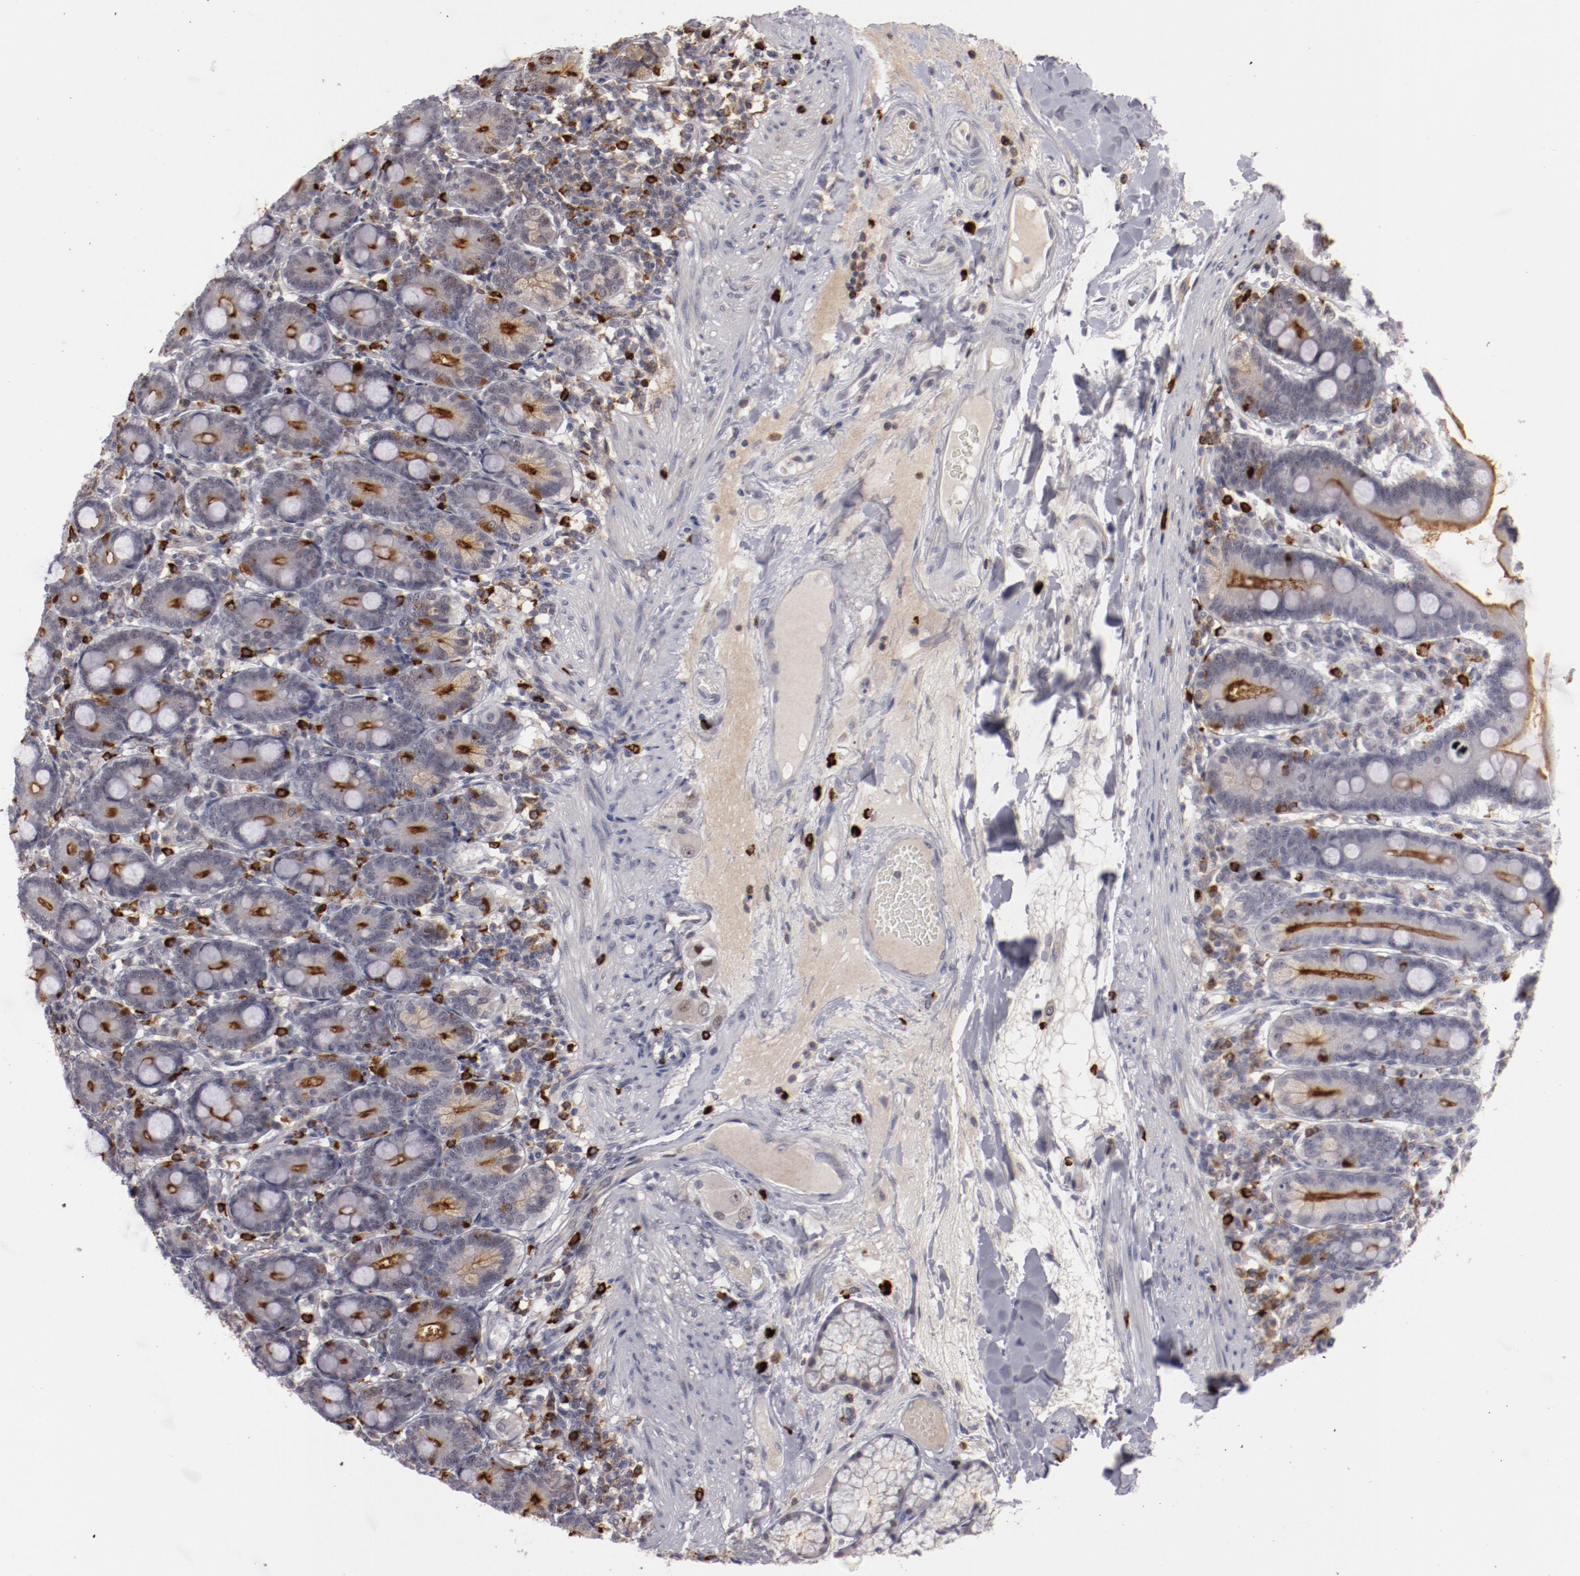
{"staining": {"intensity": "moderate", "quantity": ">75%", "location": "cytoplasmic/membranous"}, "tissue": "duodenum", "cell_type": "Glandular cells", "image_type": "normal", "snomed": [{"axis": "morphology", "description": "Normal tissue, NOS"}, {"axis": "topography", "description": "Duodenum"}], "caption": "Protein staining of unremarkable duodenum exhibits moderate cytoplasmic/membranous positivity in approximately >75% of glandular cells.", "gene": "STX3", "patient": {"sex": "female", "age": 64}}